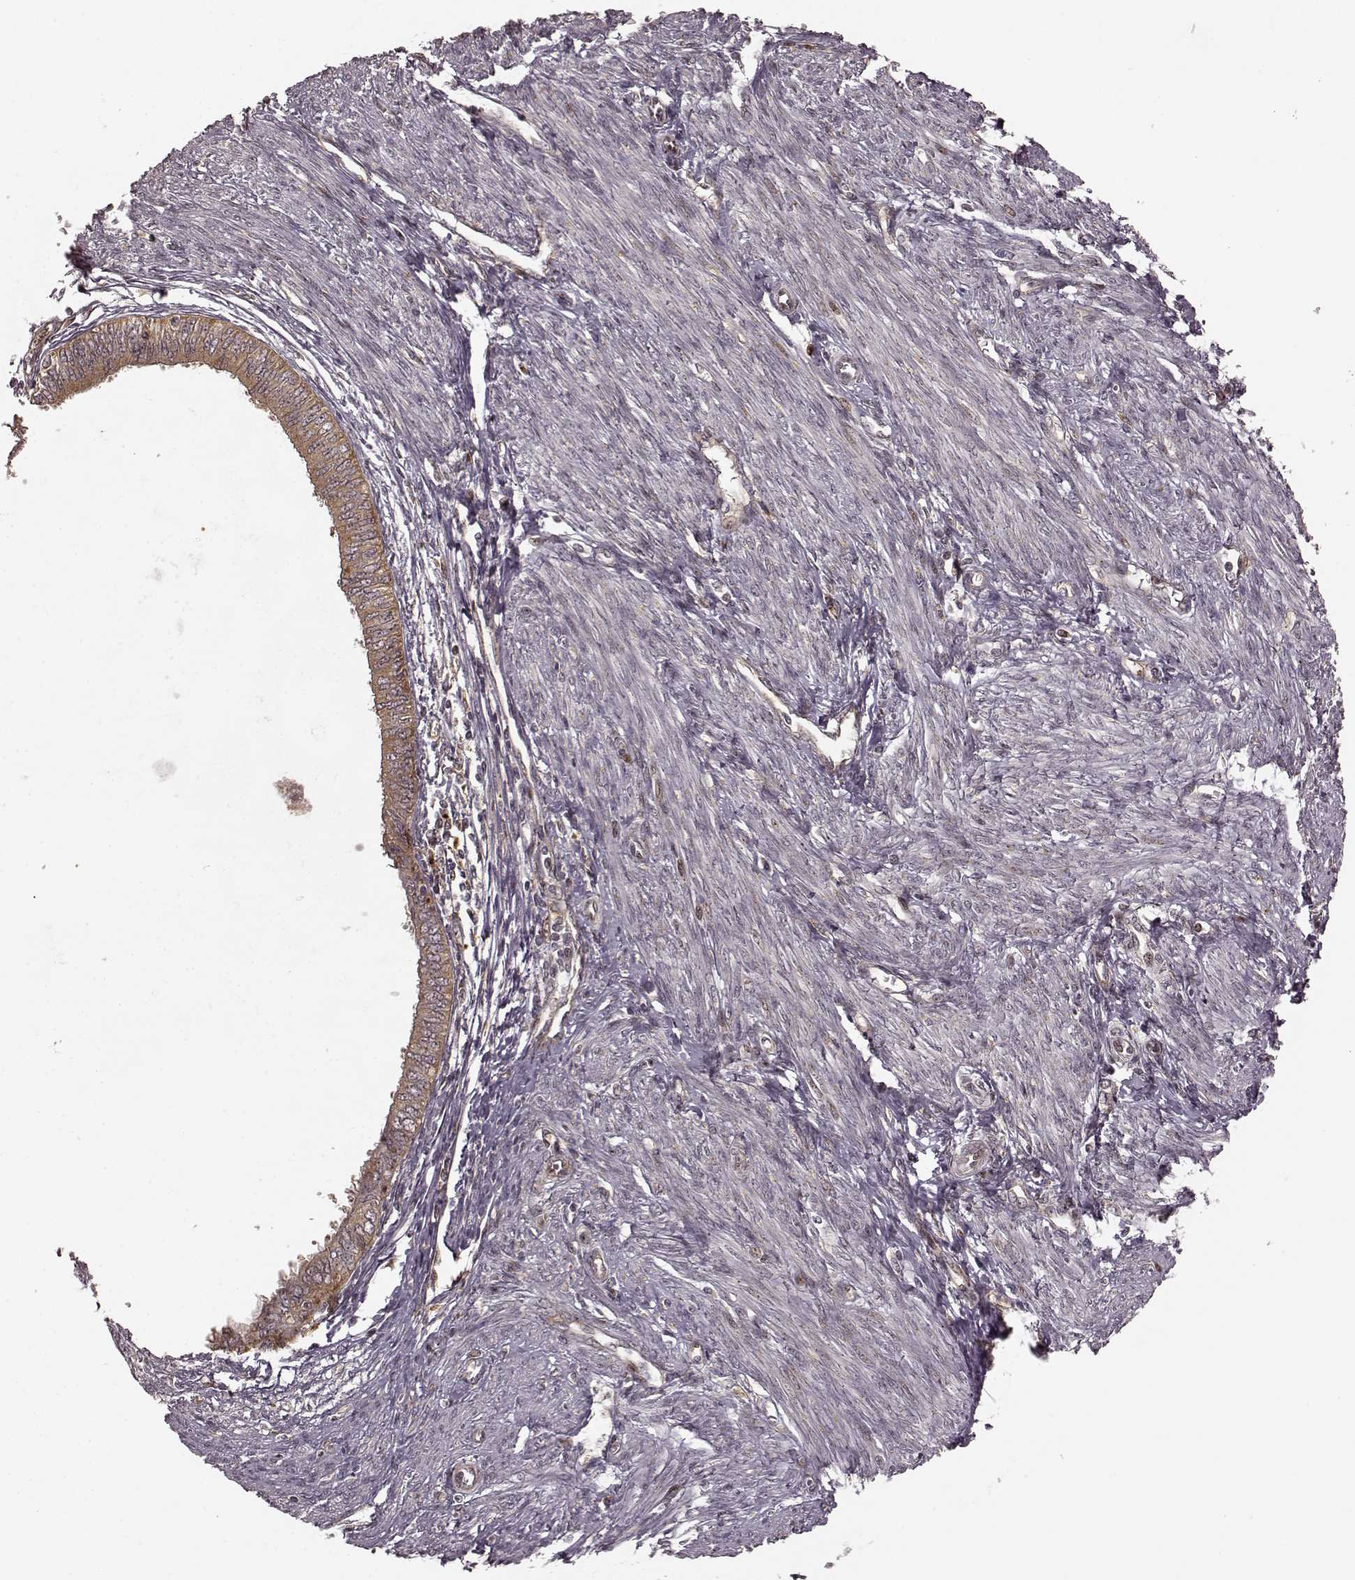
{"staining": {"intensity": "moderate", "quantity": "25%-75%", "location": "cytoplasmic/membranous"}, "tissue": "endometrial cancer", "cell_type": "Tumor cells", "image_type": "cancer", "snomed": [{"axis": "morphology", "description": "Adenocarcinoma, NOS"}, {"axis": "topography", "description": "Endometrium"}], "caption": "Protein staining of endometrial cancer tissue reveals moderate cytoplasmic/membranous positivity in approximately 25%-75% of tumor cells.", "gene": "SLC12A9", "patient": {"sex": "female", "age": 68}}